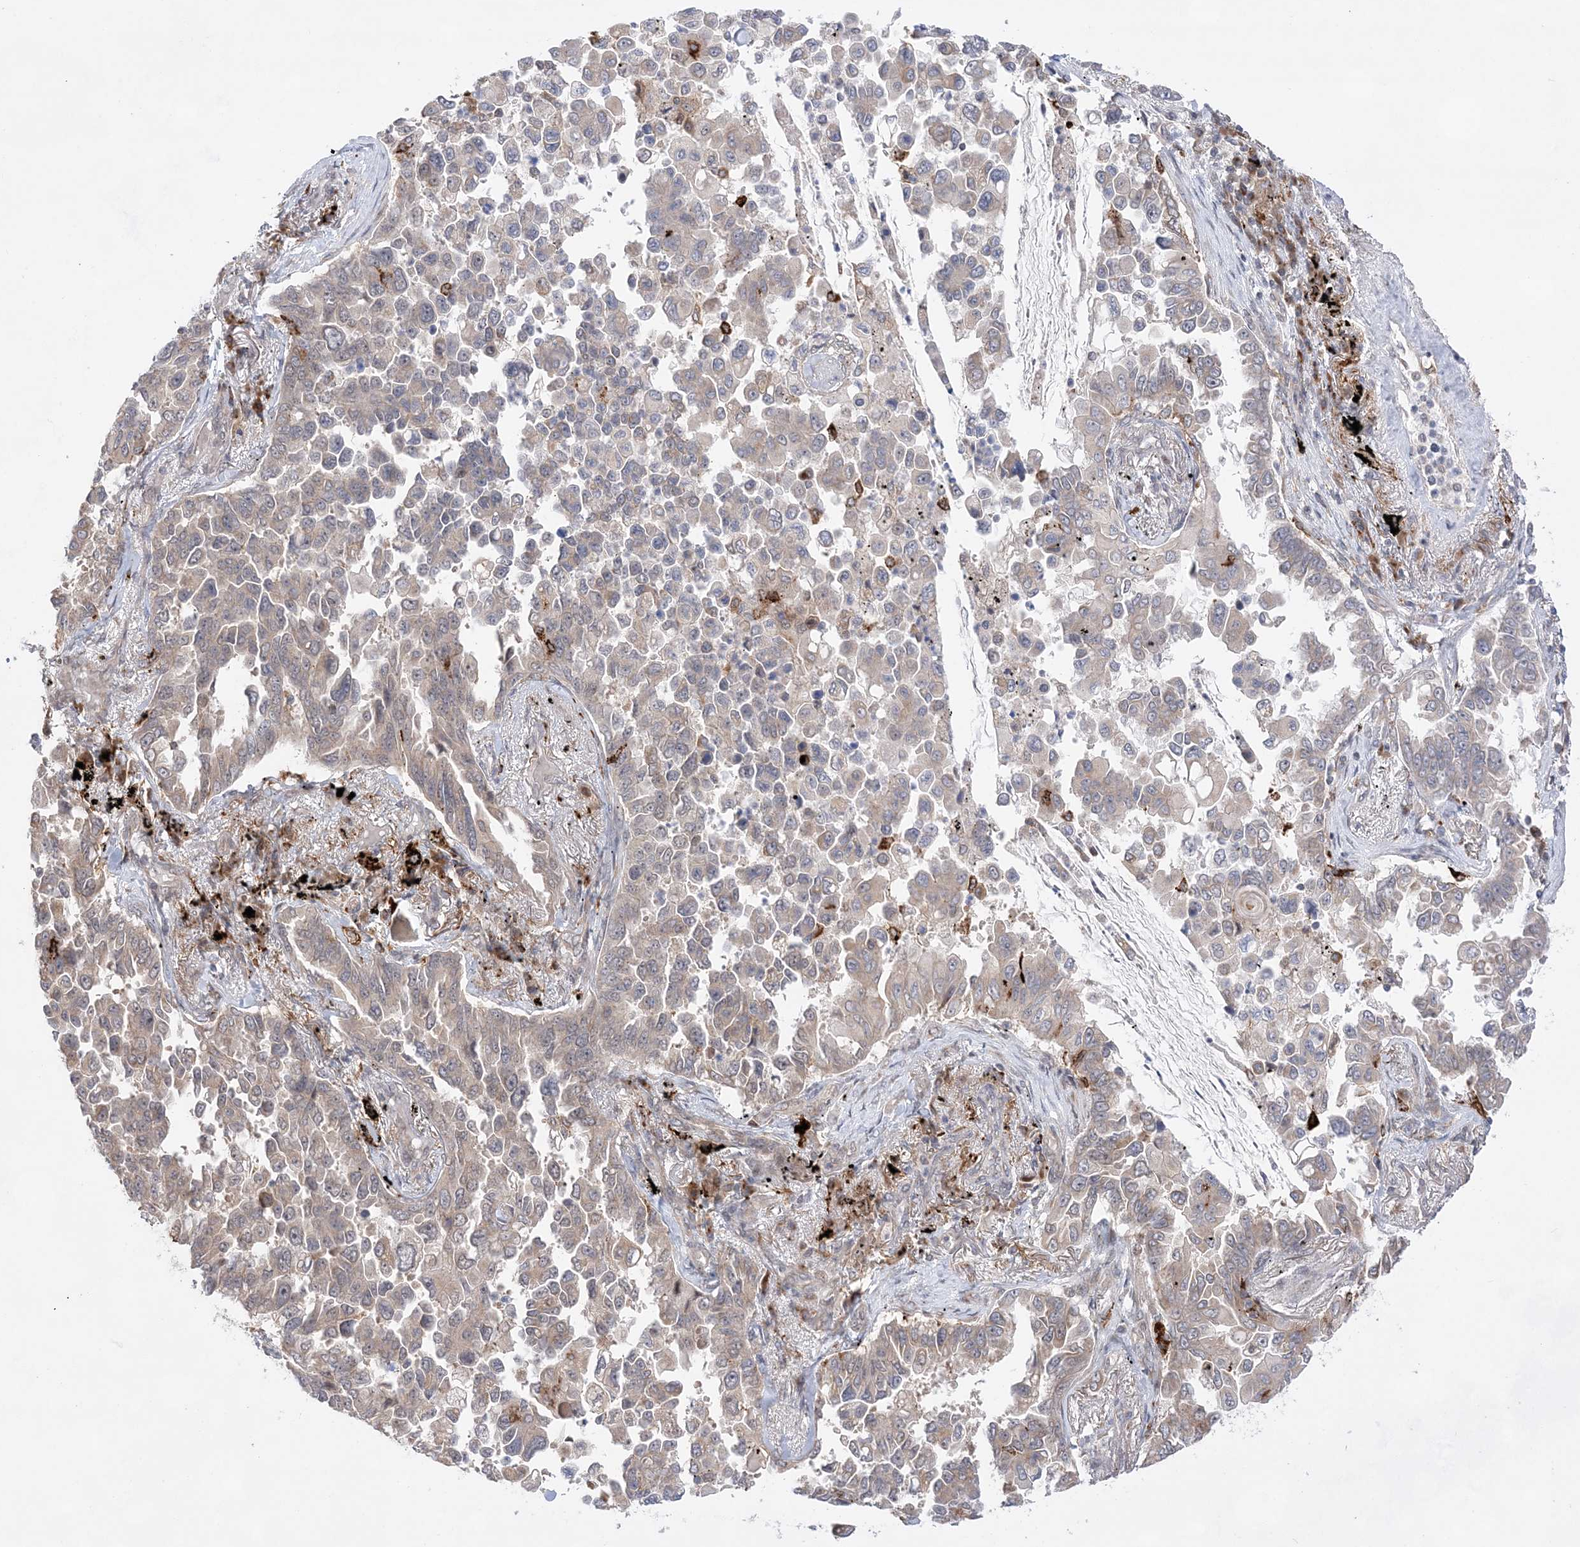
{"staining": {"intensity": "weak", "quantity": "<25%", "location": "cytoplasmic/membranous"}, "tissue": "lung cancer", "cell_type": "Tumor cells", "image_type": "cancer", "snomed": [{"axis": "morphology", "description": "Adenocarcinoma, NOS"}, {"axis": "topography", "description": "Lung"}], "caption": "The photomicrograph reveals no significant staining in tumor cells of lung adenocarcinoma. Brightfield microscopy of immunohistochemistry (IHC) stained with DAB (brown) and hematoxylin (blue), captured at high magnification.", "gene": "ANAPC15", "patient": {"sex": "female", "age": 67}}